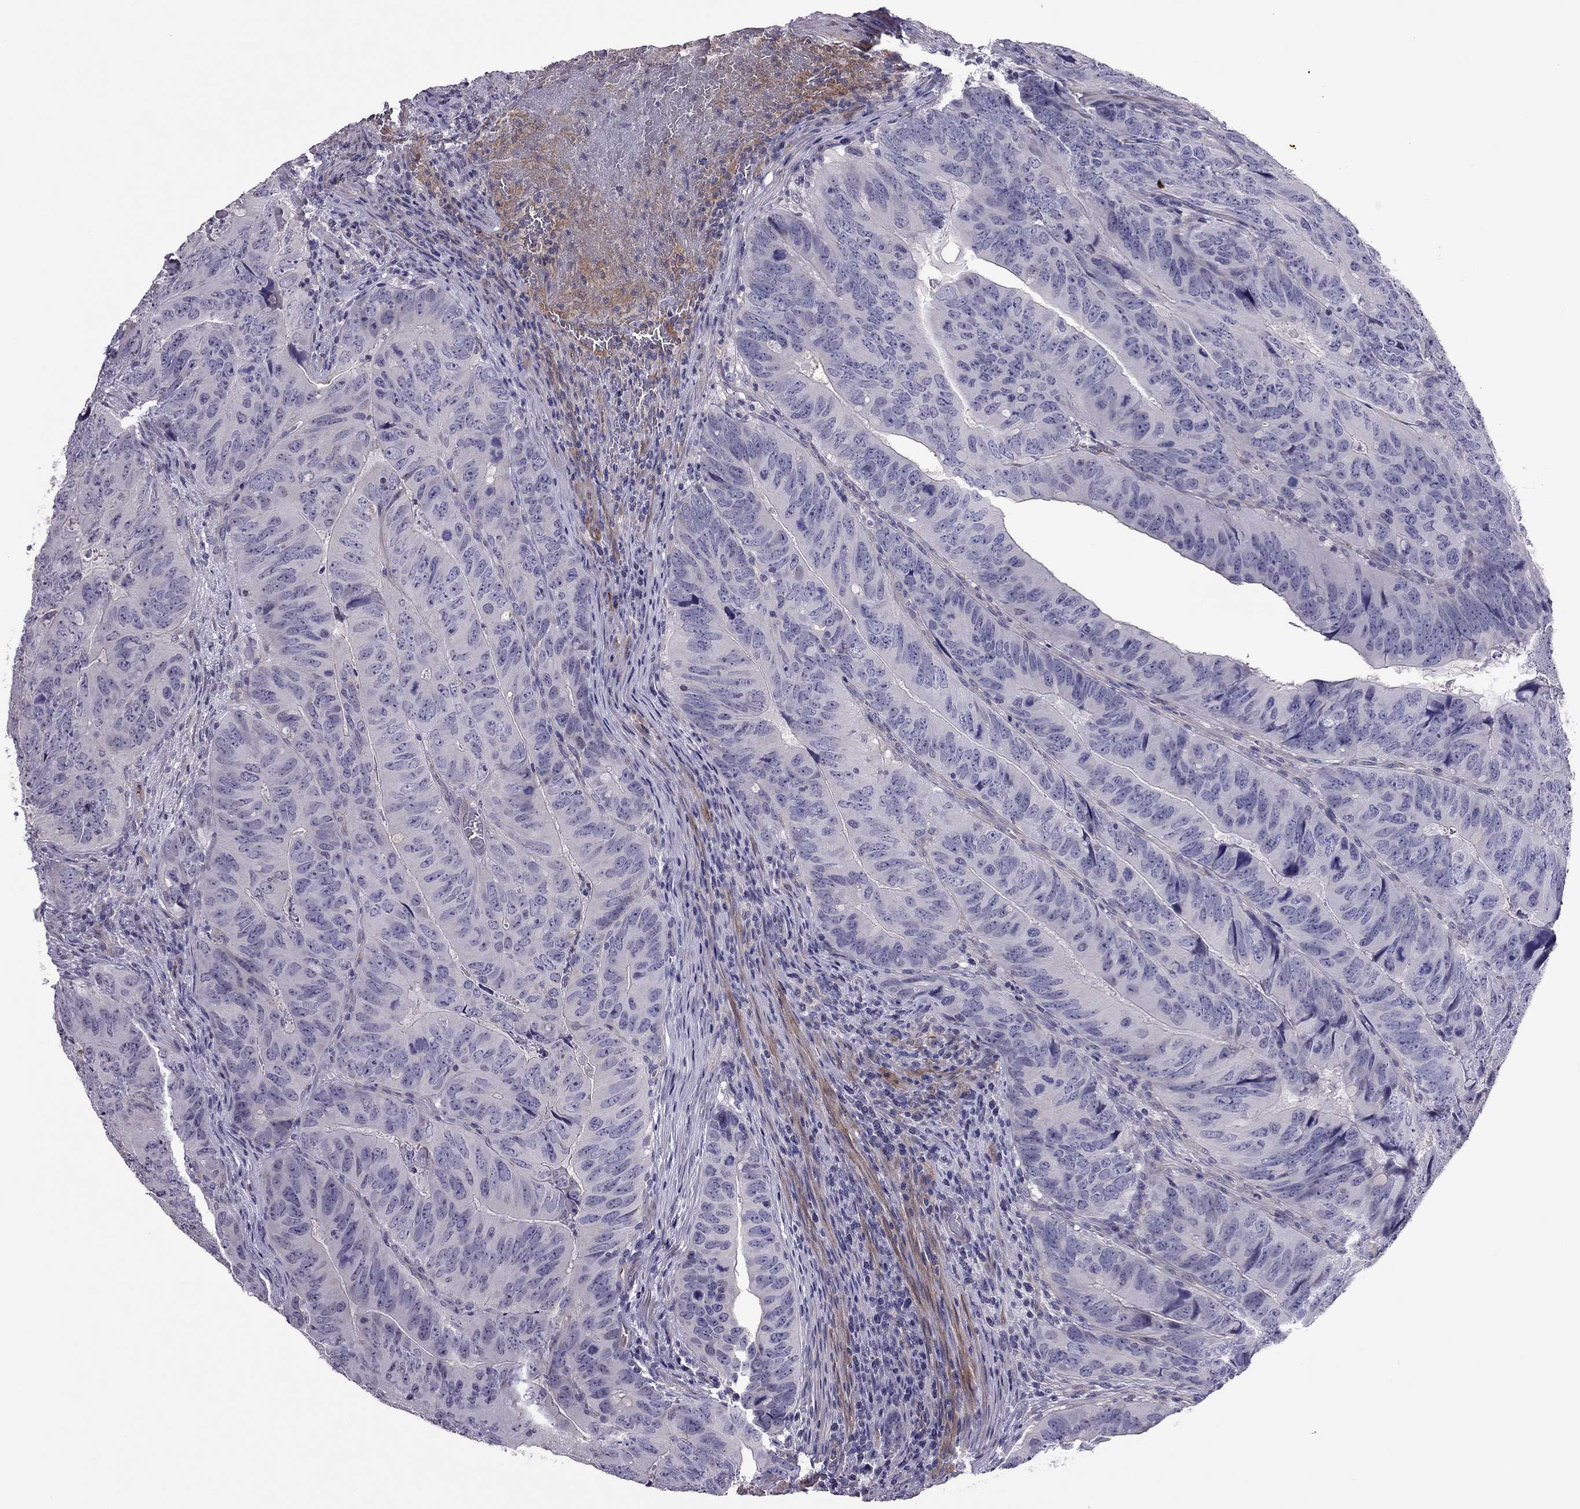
{"staining": {"intensity": "negative", "quantity": "none", "location": "none"}, "tissue": "colorectal cancer", "cell_type": "Tumor cells", "image_type": "cancer", "snomed": [{"axis": "morphology", "description": "Adenocarcinoma, NOS"}, {"axis": "topography", "description": "Colon"}], "caption": "This is an immunohistochemistry (IHC) image of human colorectal cancer (adenocarcinoma). There is no positivity in tumor cells.", "gene": "SLC16A8", "patient": {"sex": "male", "age": 79}}